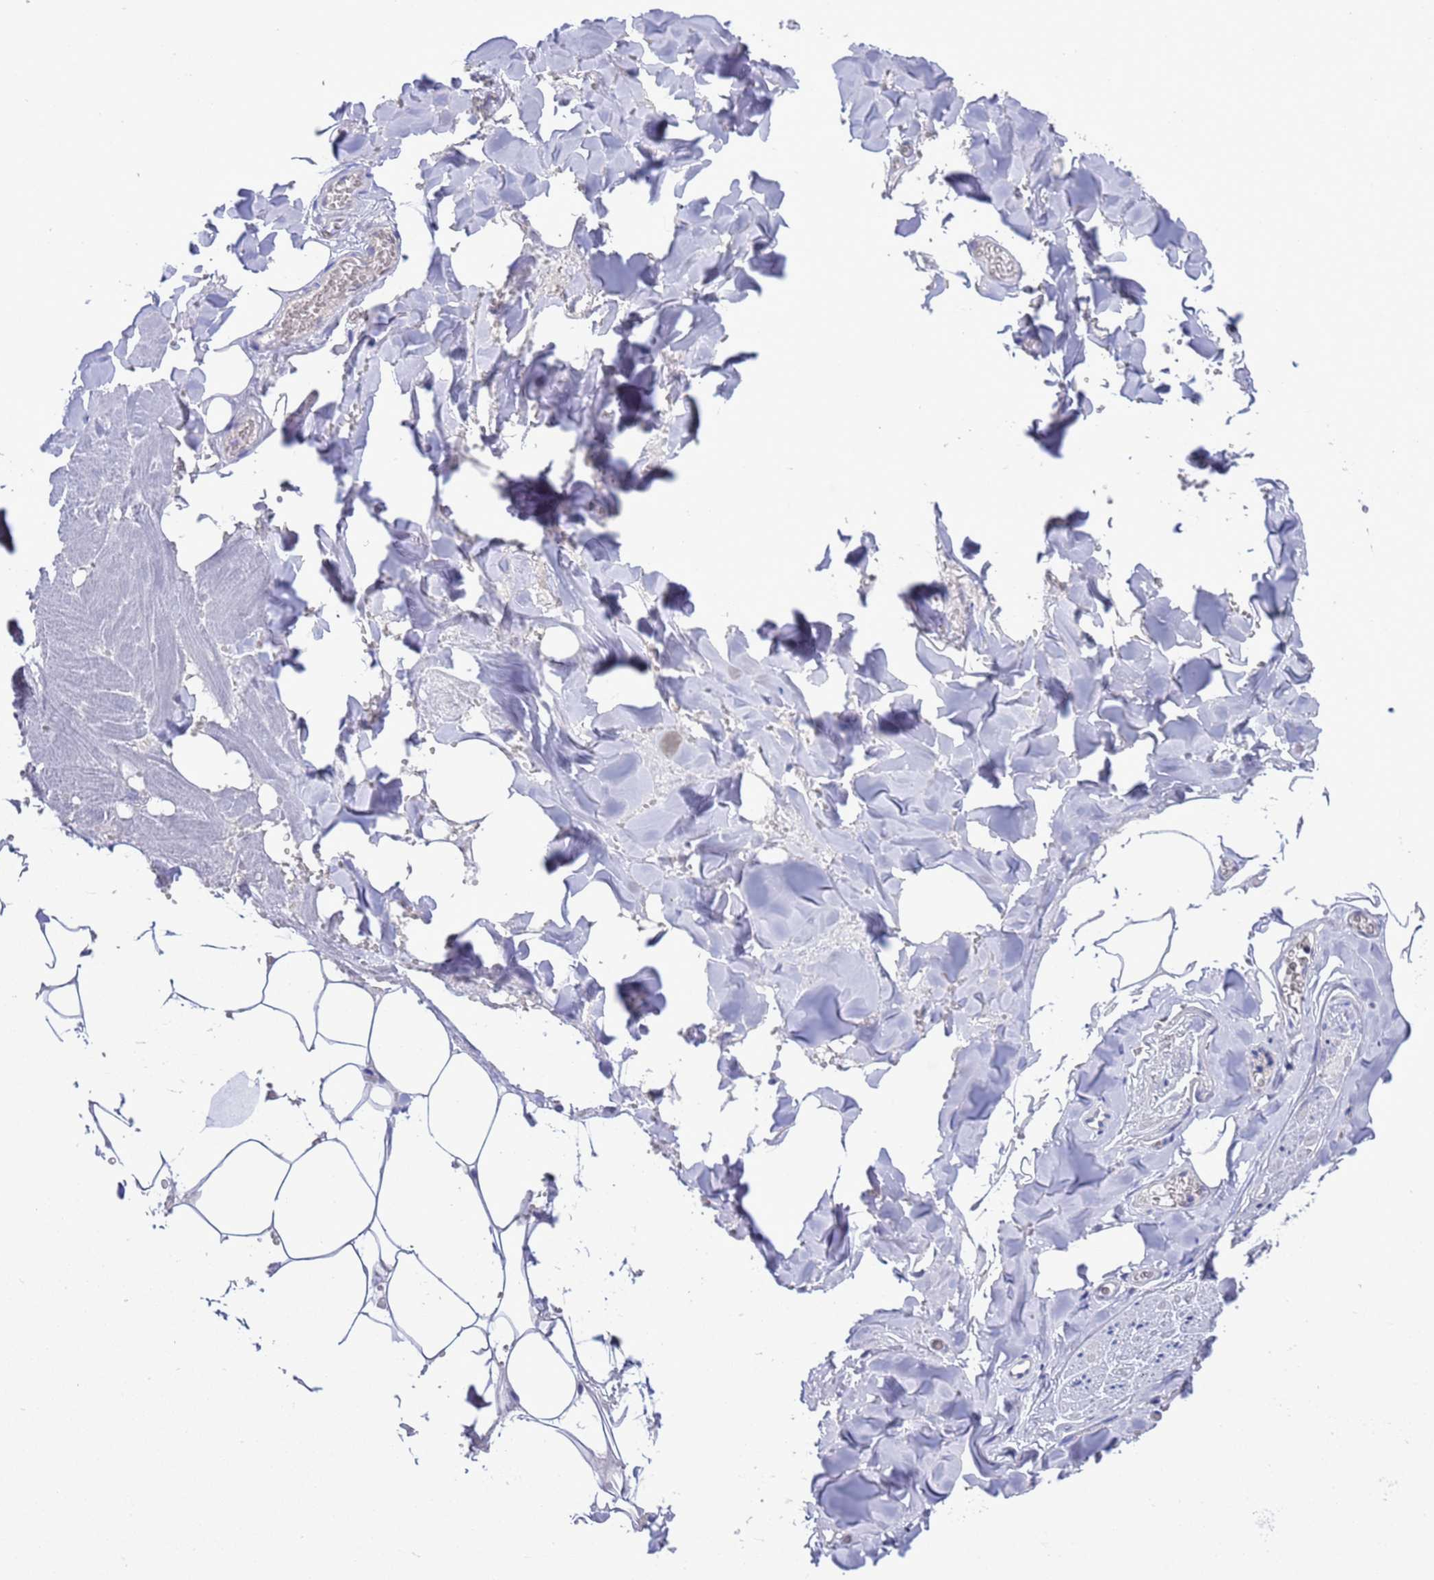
{"staining": {"intensity": "negative", "quantity": "none", "location": "none"}, "tissue": "adipose tissue", "cell_type": "Adipocytes", "image_type": "normal", "snomed": [{"axis": "morphology", "description": "Normal tissue, NOS"}, {"axis": "topography", "description": "Salivary gland"}, {"axis": "topography", "description": "Peripheral nerve tissue"}], "caption": "A high-resolution image shows IHC staining of benign adipose tissue, which exhibits no significant expression in adipocytes.", "gene": "ZNF461", "patient": {"sex": "male", "age": 38}}